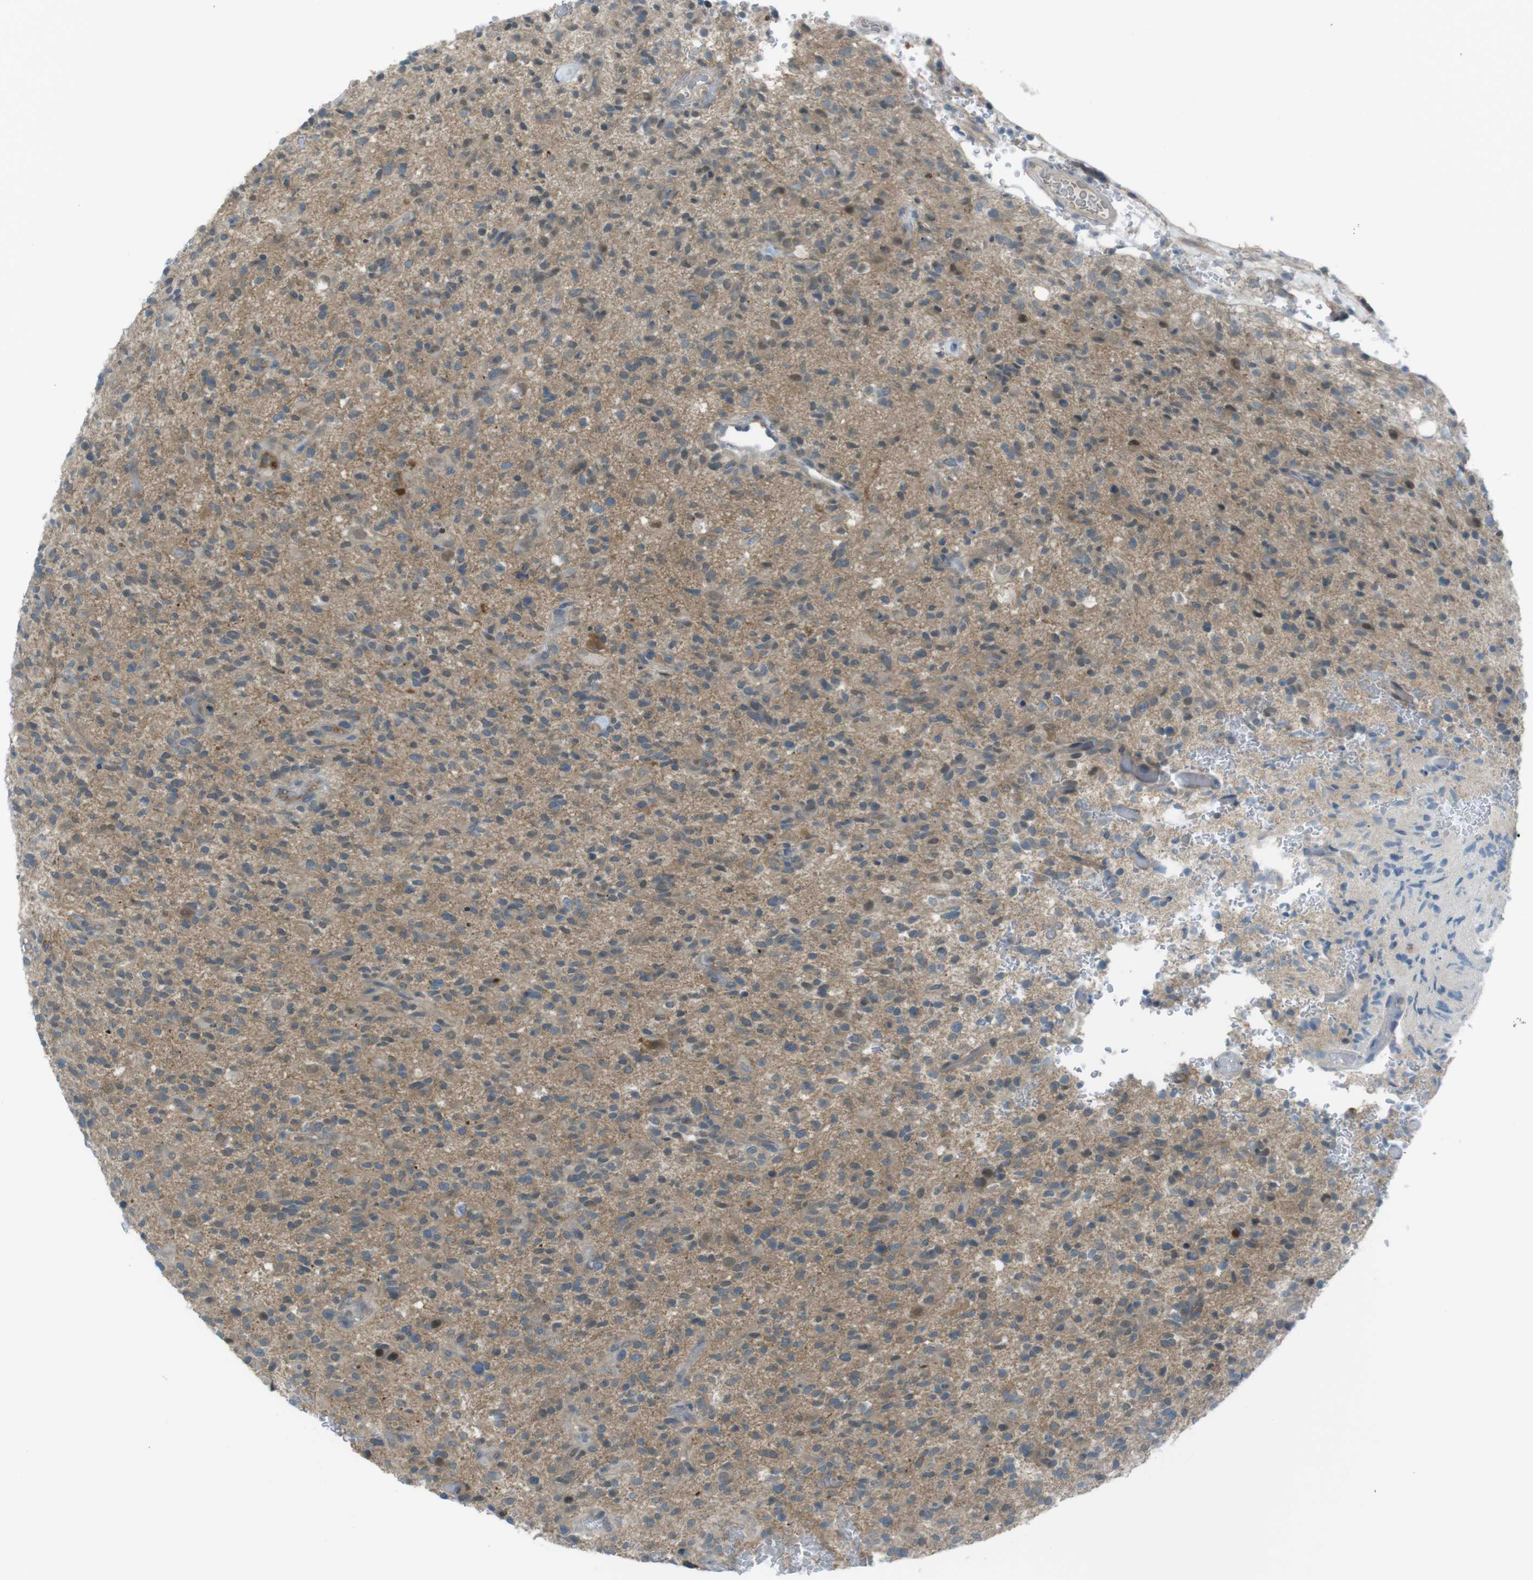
{"staining": {"intensity": "moderate", "quantity": "<25%", "location": "nuclear"}, "tissue": "glioma", "cell_type": "Tumor cells", "image_type": "cancer", "snomed": [{"axis": "morphology", "description": "Glioma, malignant, High grade"}, {"axis": "topography", "description": "Brain"}], "caption": "Malignant glioma (high-grade) stained for a protein exhibits moderate nuclear positivity in tumor cells.", "gene": "ZDHHC20", "patient": {"sex": "male", "age": 71}}